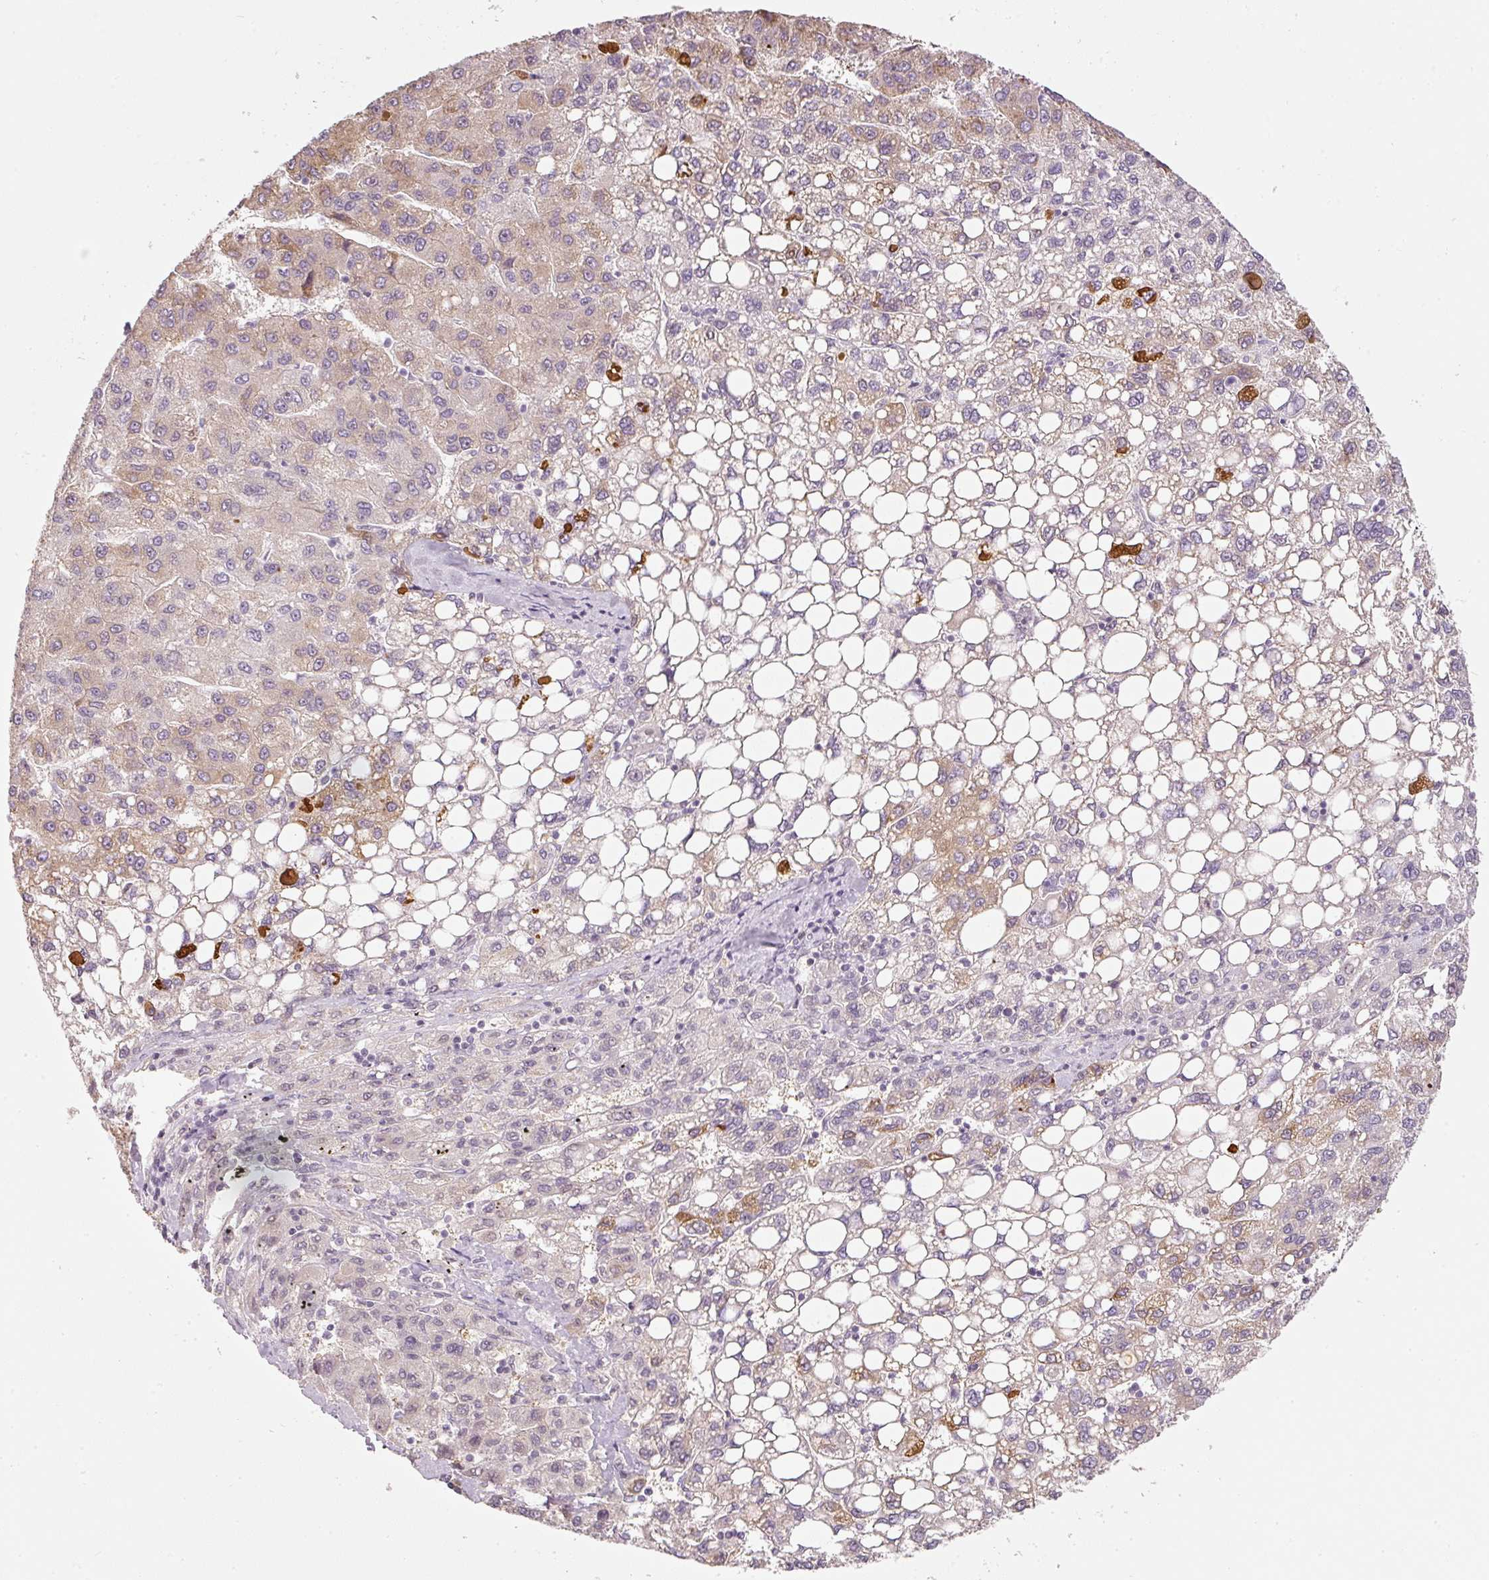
{"staining": {"intensity": "moderate", "quantity": "25%-75%", "location": "cytoplasmic/membranous"}, "tissue": "liver cancer", "cell_type": "Tumor cells", "image_type": "cancer", "snomed": [{"axis": "morphology", "description": "Carcinoma, Hepatocellular, NOS"}, {"axis": "topography", "description": "Liver"}], "caption": "Protein expression by IHC shows moderate cytoplasmic/membranous staining in about 25%-75% of tumor cells in liver hepatocellular carcinoma.", "gene": "NRDE2", "patient": {"sex": "female", "age": 82}}